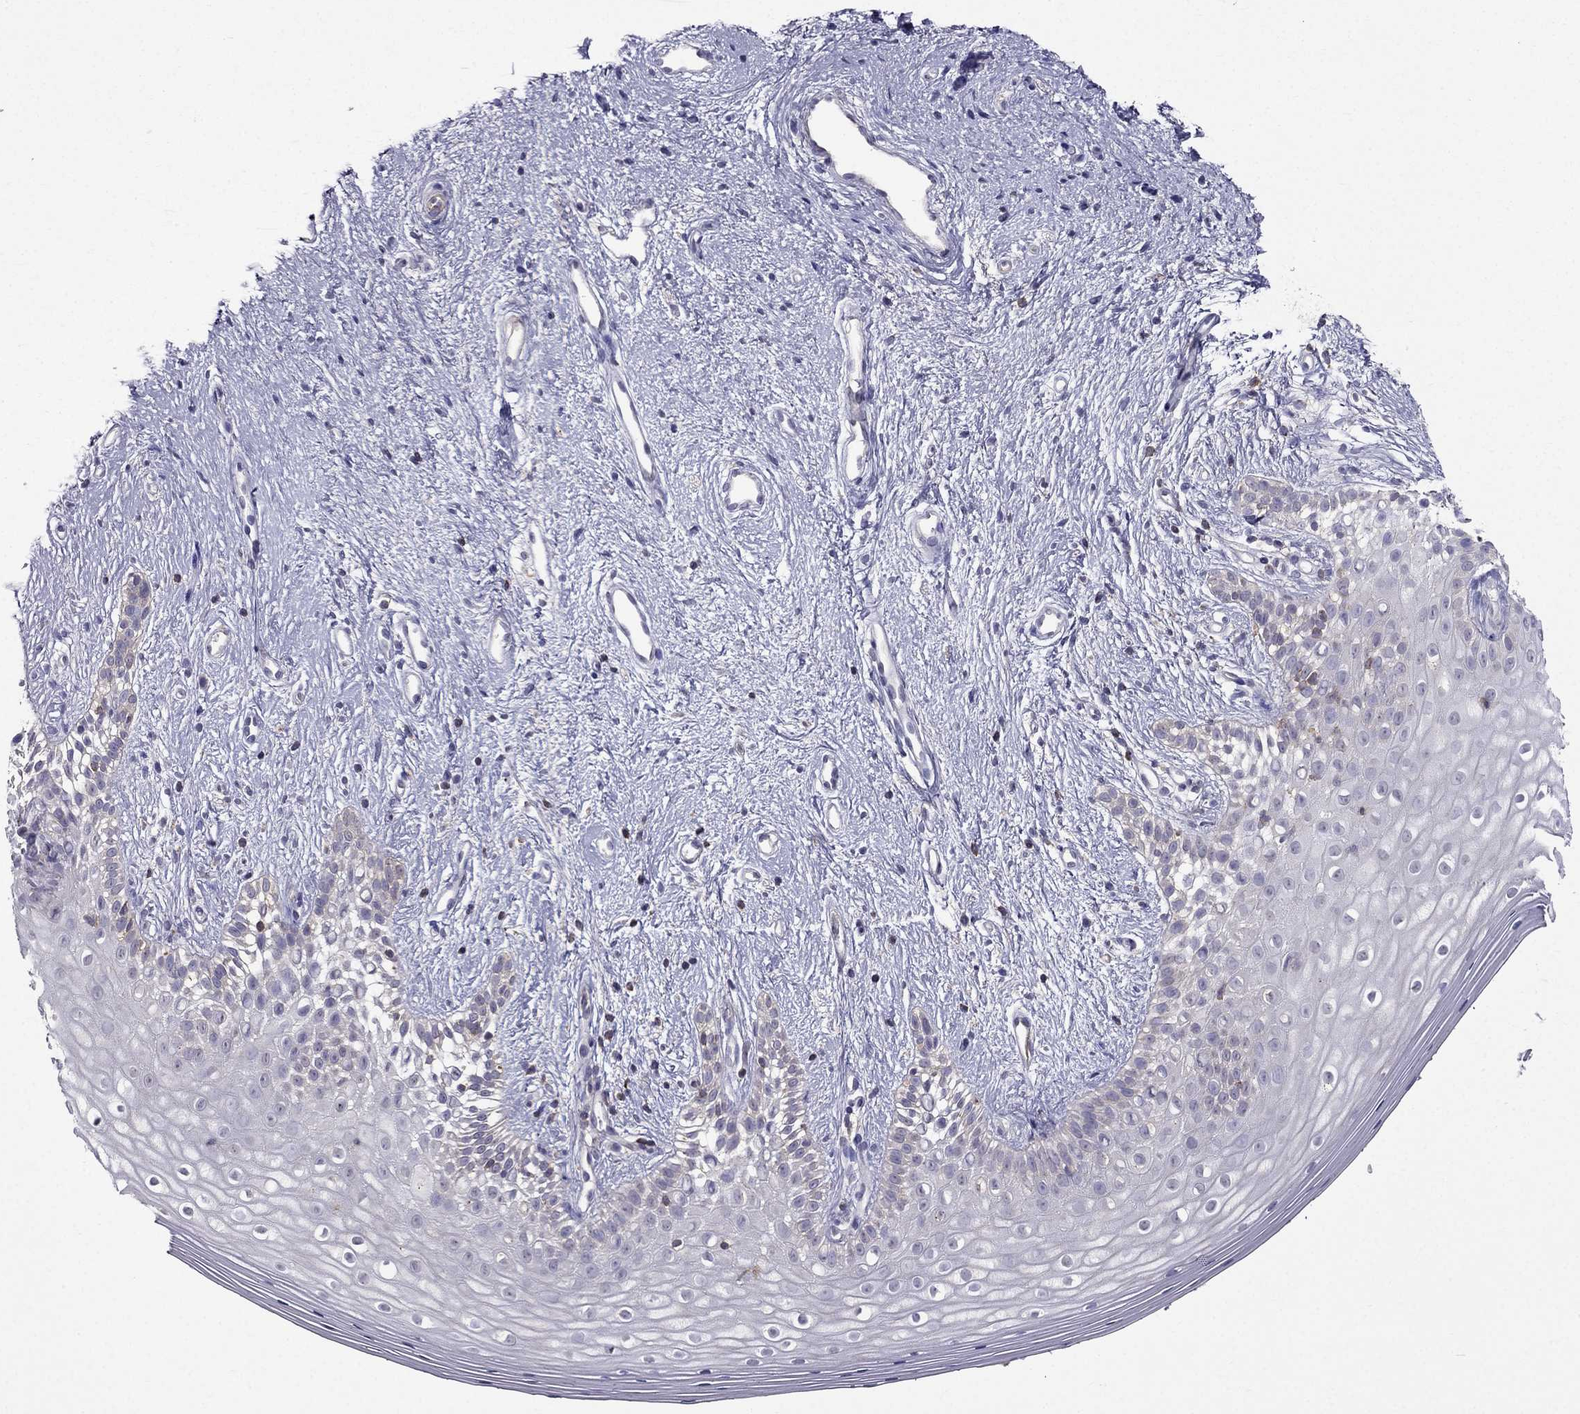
{"staining": {"intensity": "negative", "quantity": "none", "location": "none"}, "tissue": "vagina", "cell_type": "Squamous epithelial cells", "image_type": "normal", "snomed": [{"axis": "morphology", "description": "Normal tissue, NOS"}, {"axis": "topography", "description": "Vagina"}], "caption": "This histopathology image is of unremarkable vagina stained with IHC to label a protein in brown with the nuclei are counter-stained blue. There is no positivity in squamous epithelial cells.", "gene": "AAK1", "patient": {"sex": "female", "age": 47}}